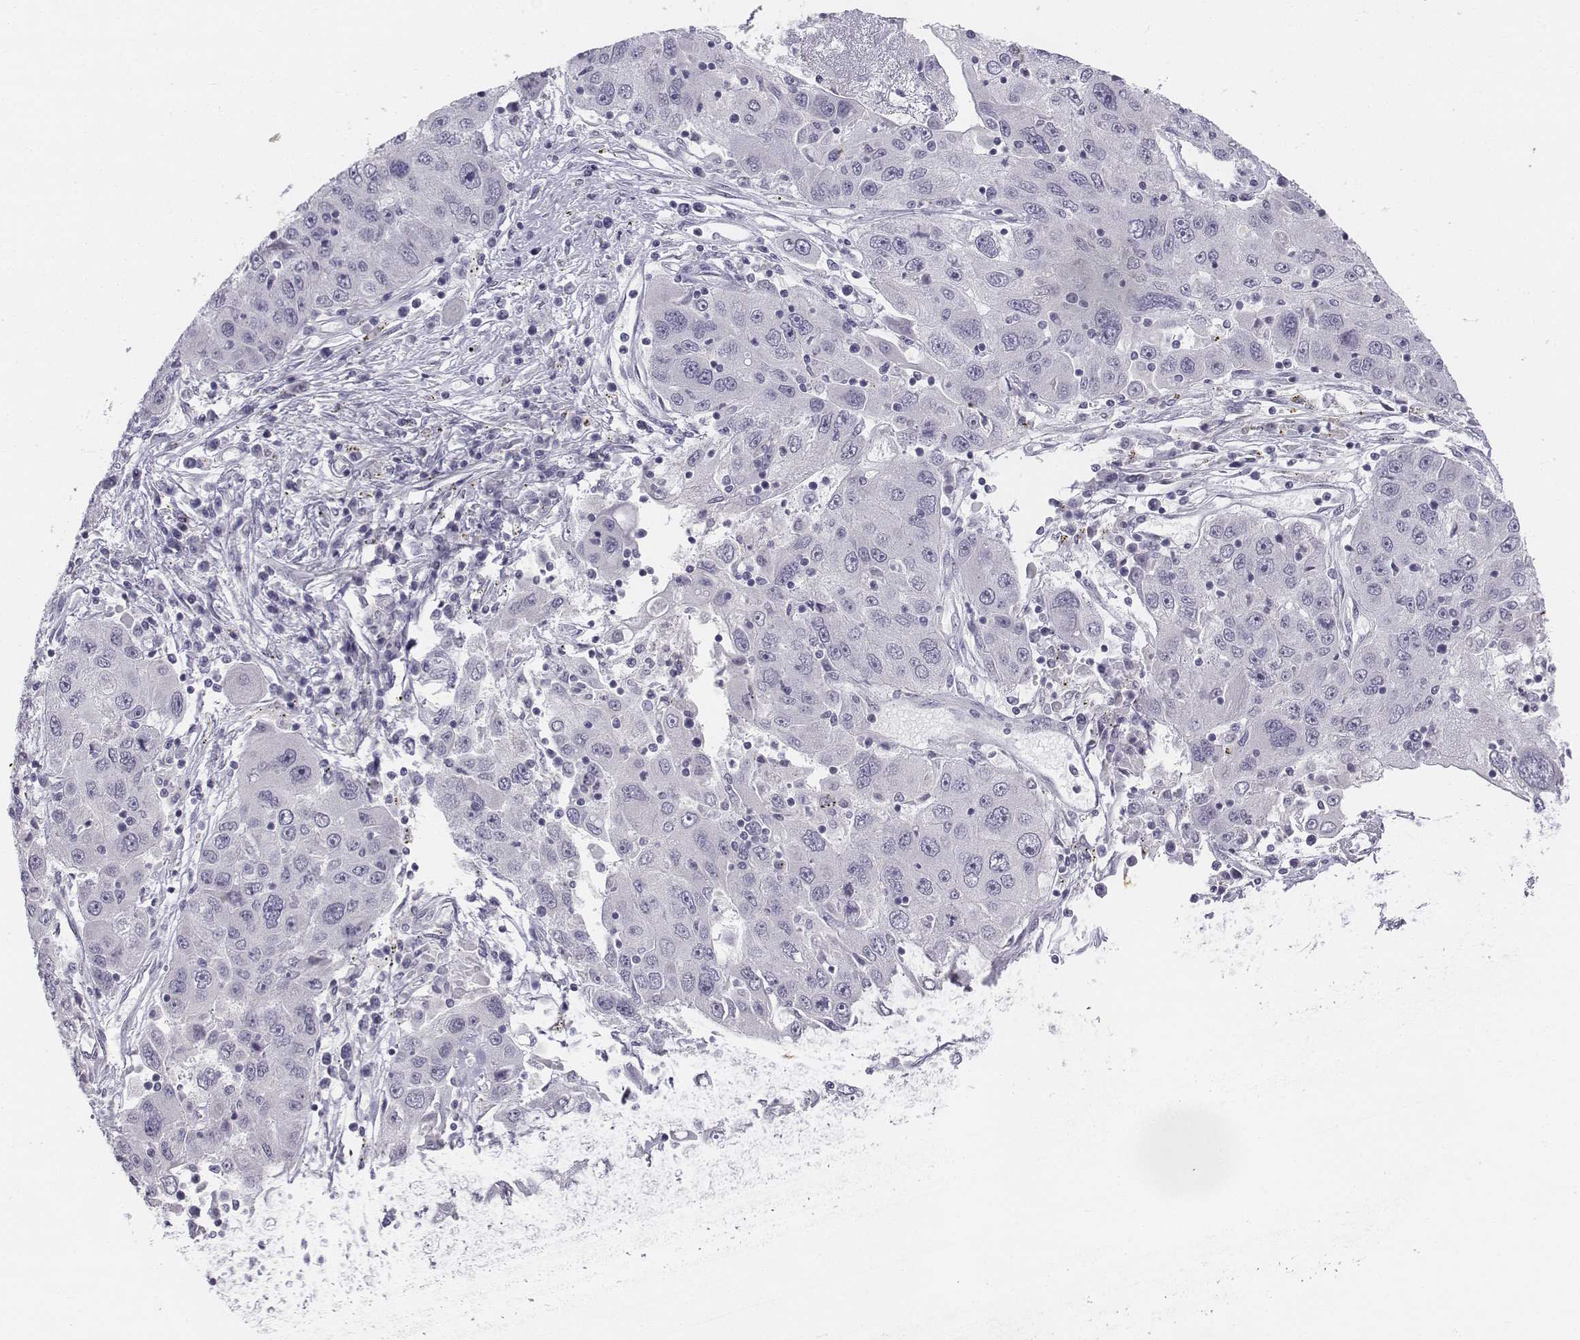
{"staining": {"intensity": "negative", "quantity": "none", "location": "none"}, "tissue": "stomach cancer", "cell_type": "Tumor cells", "image_type": "cancer", "snomed": [{"axis": "morphology", "description": "Adenocarcinoma, NOS"}, {"axis": "topography", "description": "Stomach"}], "caption": "Immunohistochemistry image of human stomach cancer stained for a protein (brown), which reveals no expression in tumor cells.", "gene": "TH", "patient": {"sex": "male", "age": 56}}